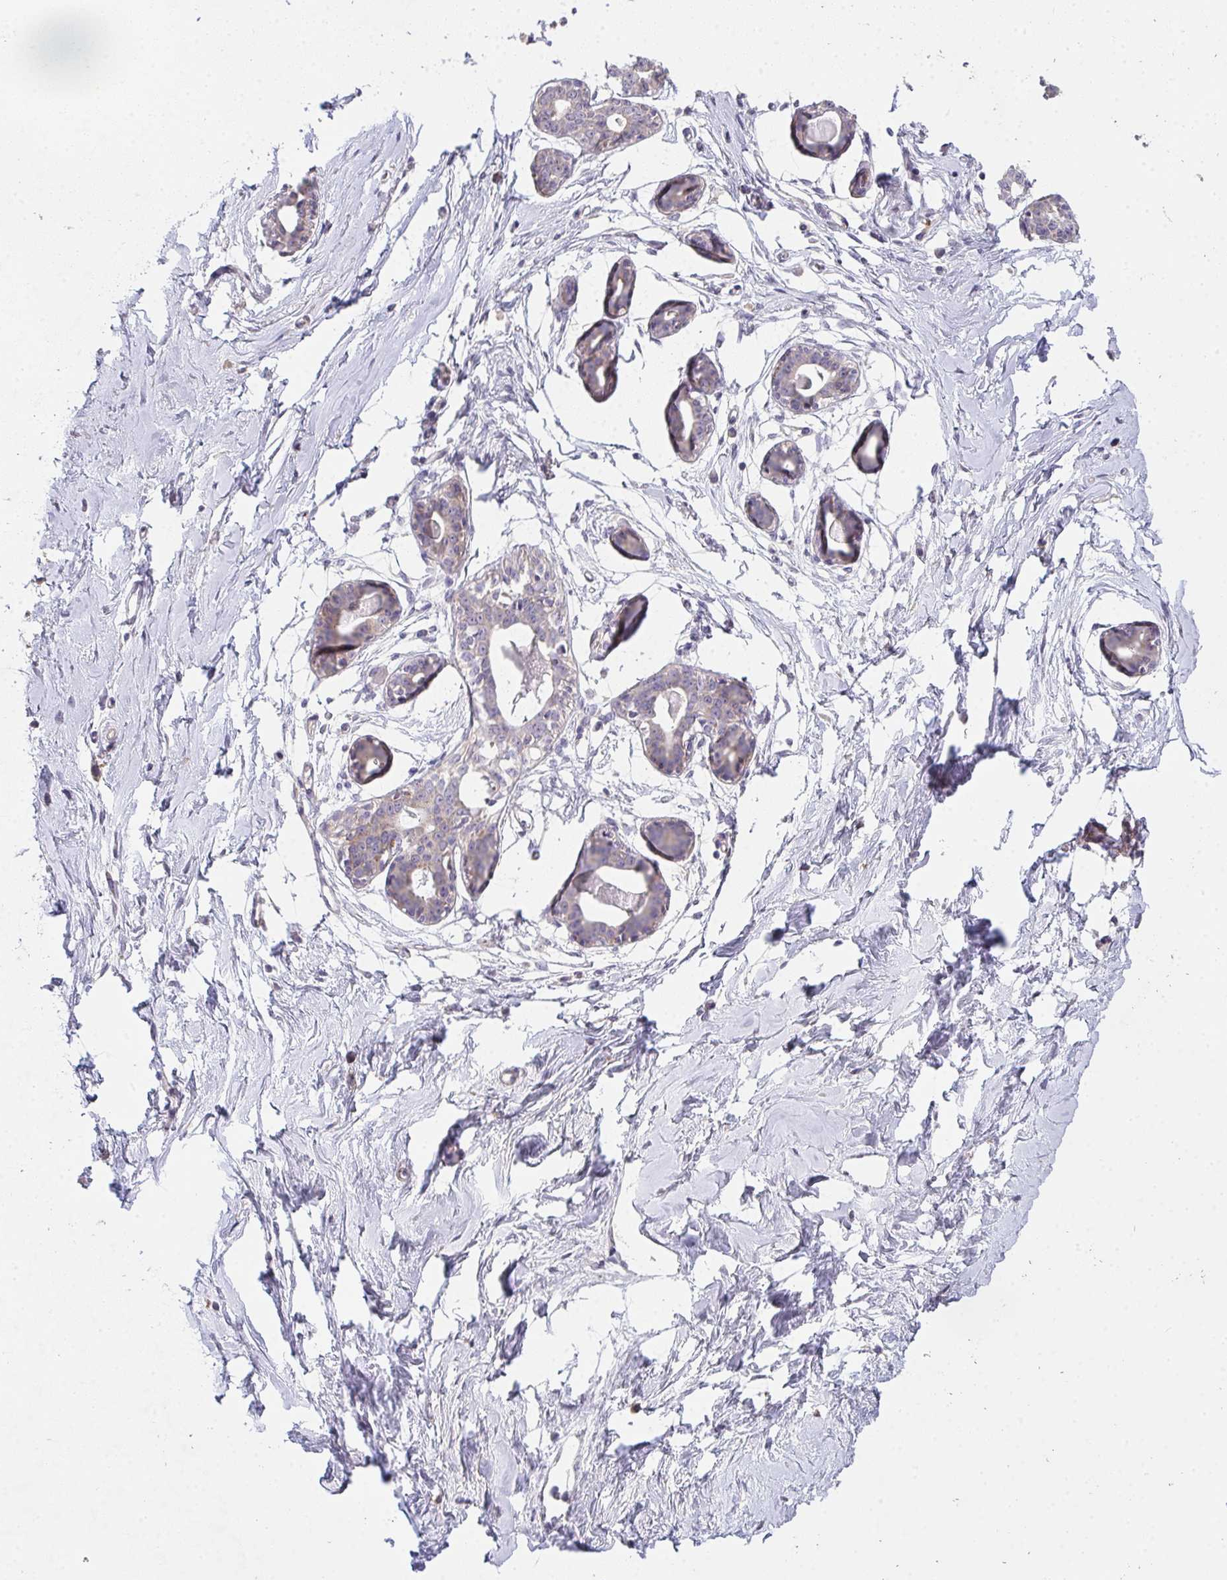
{"staining": {"intensity": "negative", "quantity": "none", "location": "none"}, "tissue": "breast", "cell_type": "Adipocytes", "image_type": "normal", "snomed": [{"axis": "morphology", "description": "Normal tissue, NOS"}, {"axis": "topography", "description": "Breast"}], "caption": "IHC micrograph of normal human breast stained for a protein (brown), which exhibits no staining in adipocytes.", "gene": "TMEM219", "patient": {"sex": "female", "age": 45}}